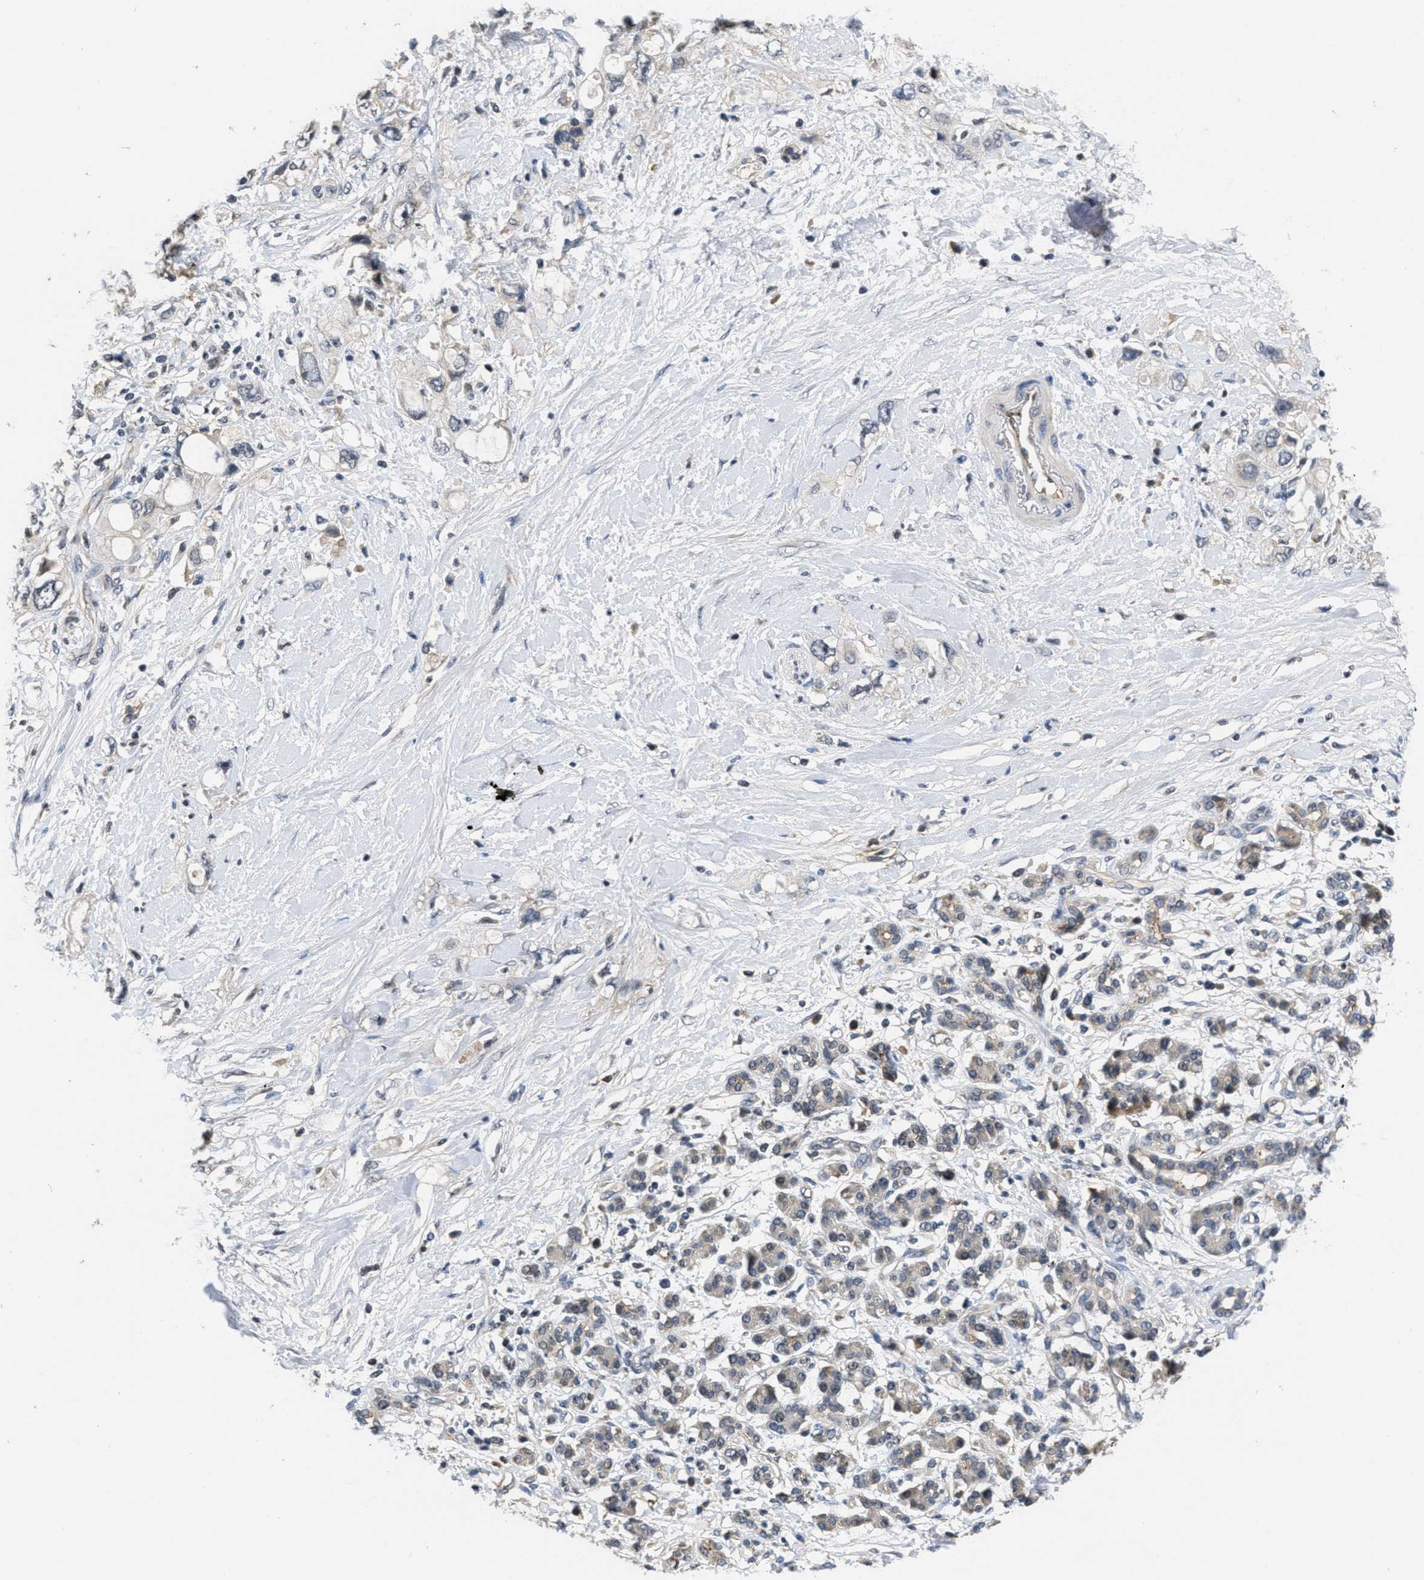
{"staining": {"intensity": "negative", "quantity": "none", "location": "none"}, "tissue": "pancreatic cancer", "cell_type": "Tumor cells", "image_type": "cancer", "snomed": [{"axis": "morphology", "description": "Adenocarcinoma, NOS"}, {"axis": "topography", "description": "Pancreas"}], "caption": "Photomicrograph shows no protein positivity in tumor cells of pancreatic cancer (adenocarcinoma) tissue.", "gene": "ANGPT1", "patient": {"sex": "female", "age": 56}}